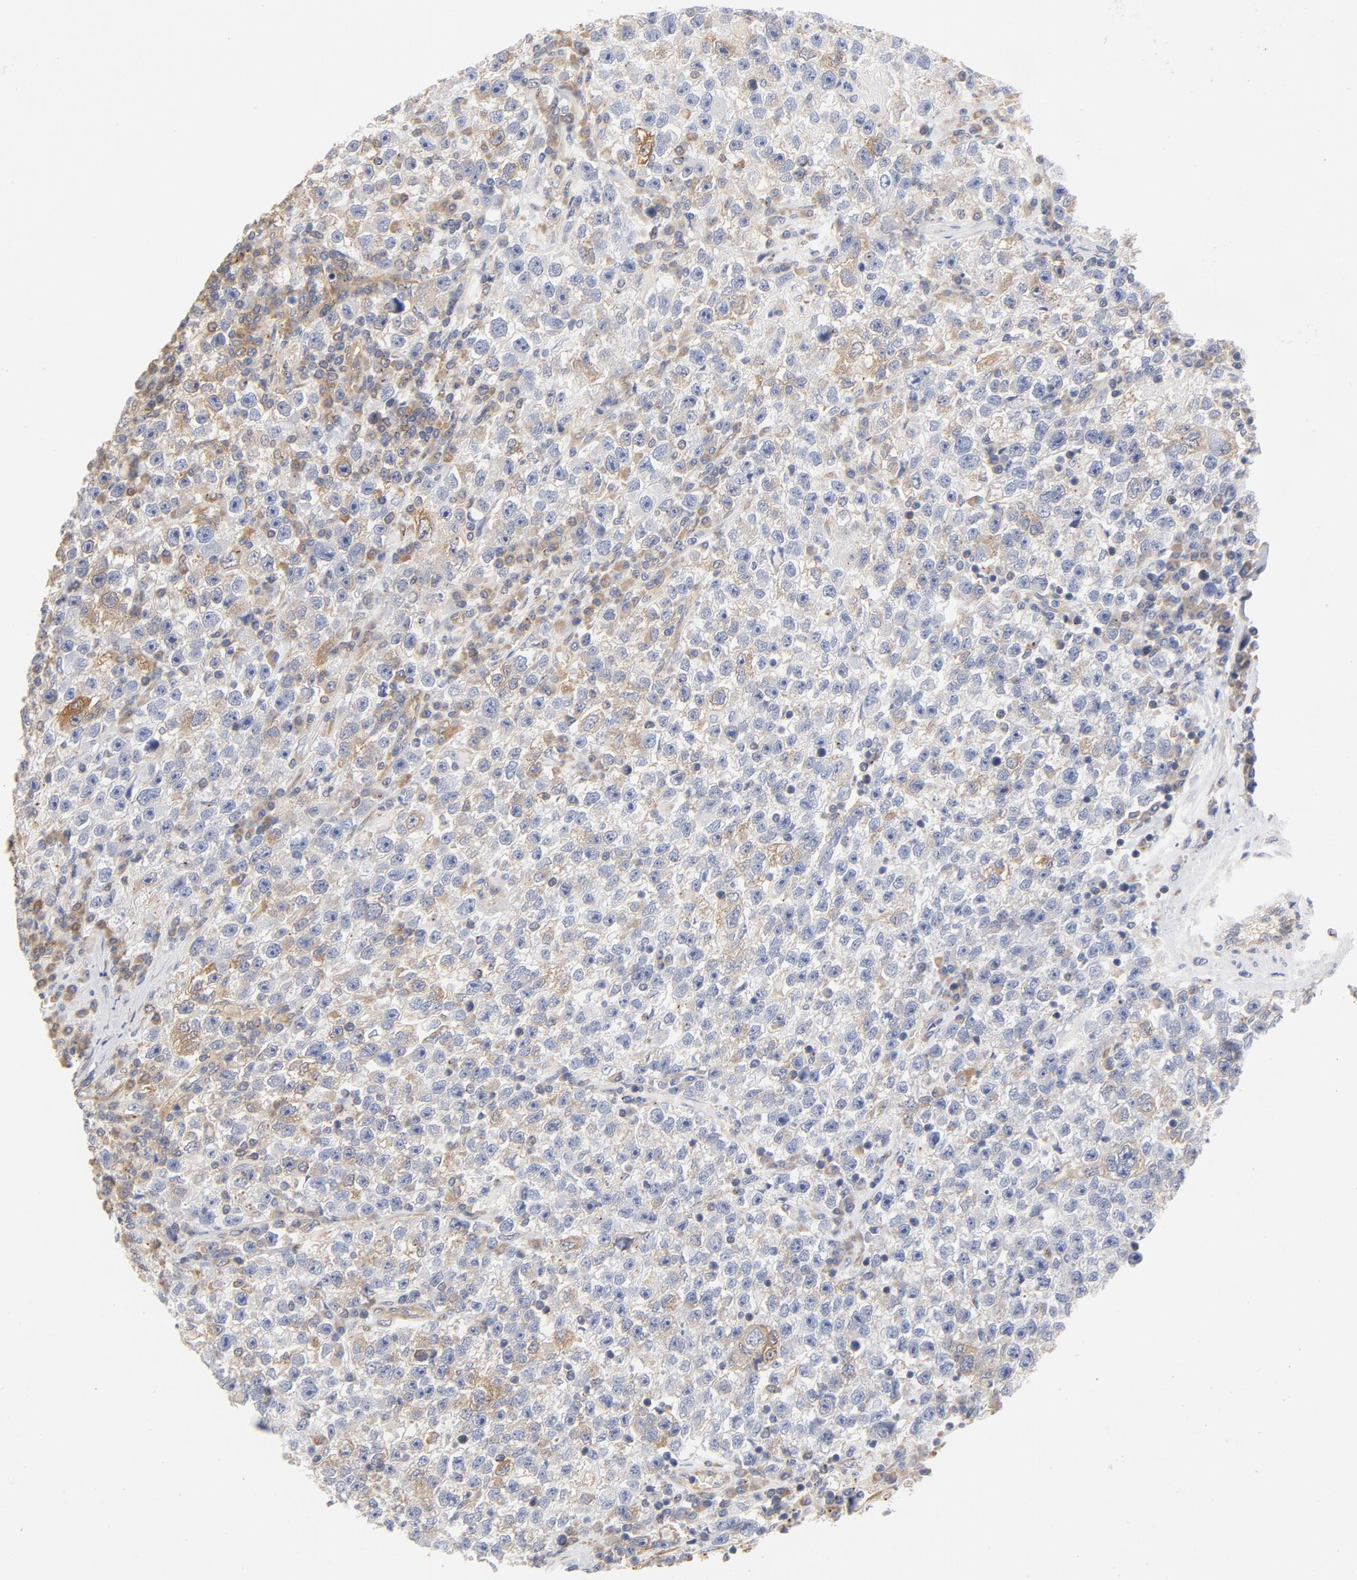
{"staining": {"intensity": "negative", "quantity": "none", "location": "none"}, "tissue": "testis cancer", "cell_type": "Tumor cells", "image_type": "cancer", "snomed": [{"axis": "morphology", "description": "Seminoma, NOS"}, {"axis": "topography", "description": "Testis"}], "caption": "This is an IHC micrograph of human testis cancer (seminoma). There is no positivity in tumor cells.", "gene": "ASMTL", "patient": {"sex": "male", "age": 22}}